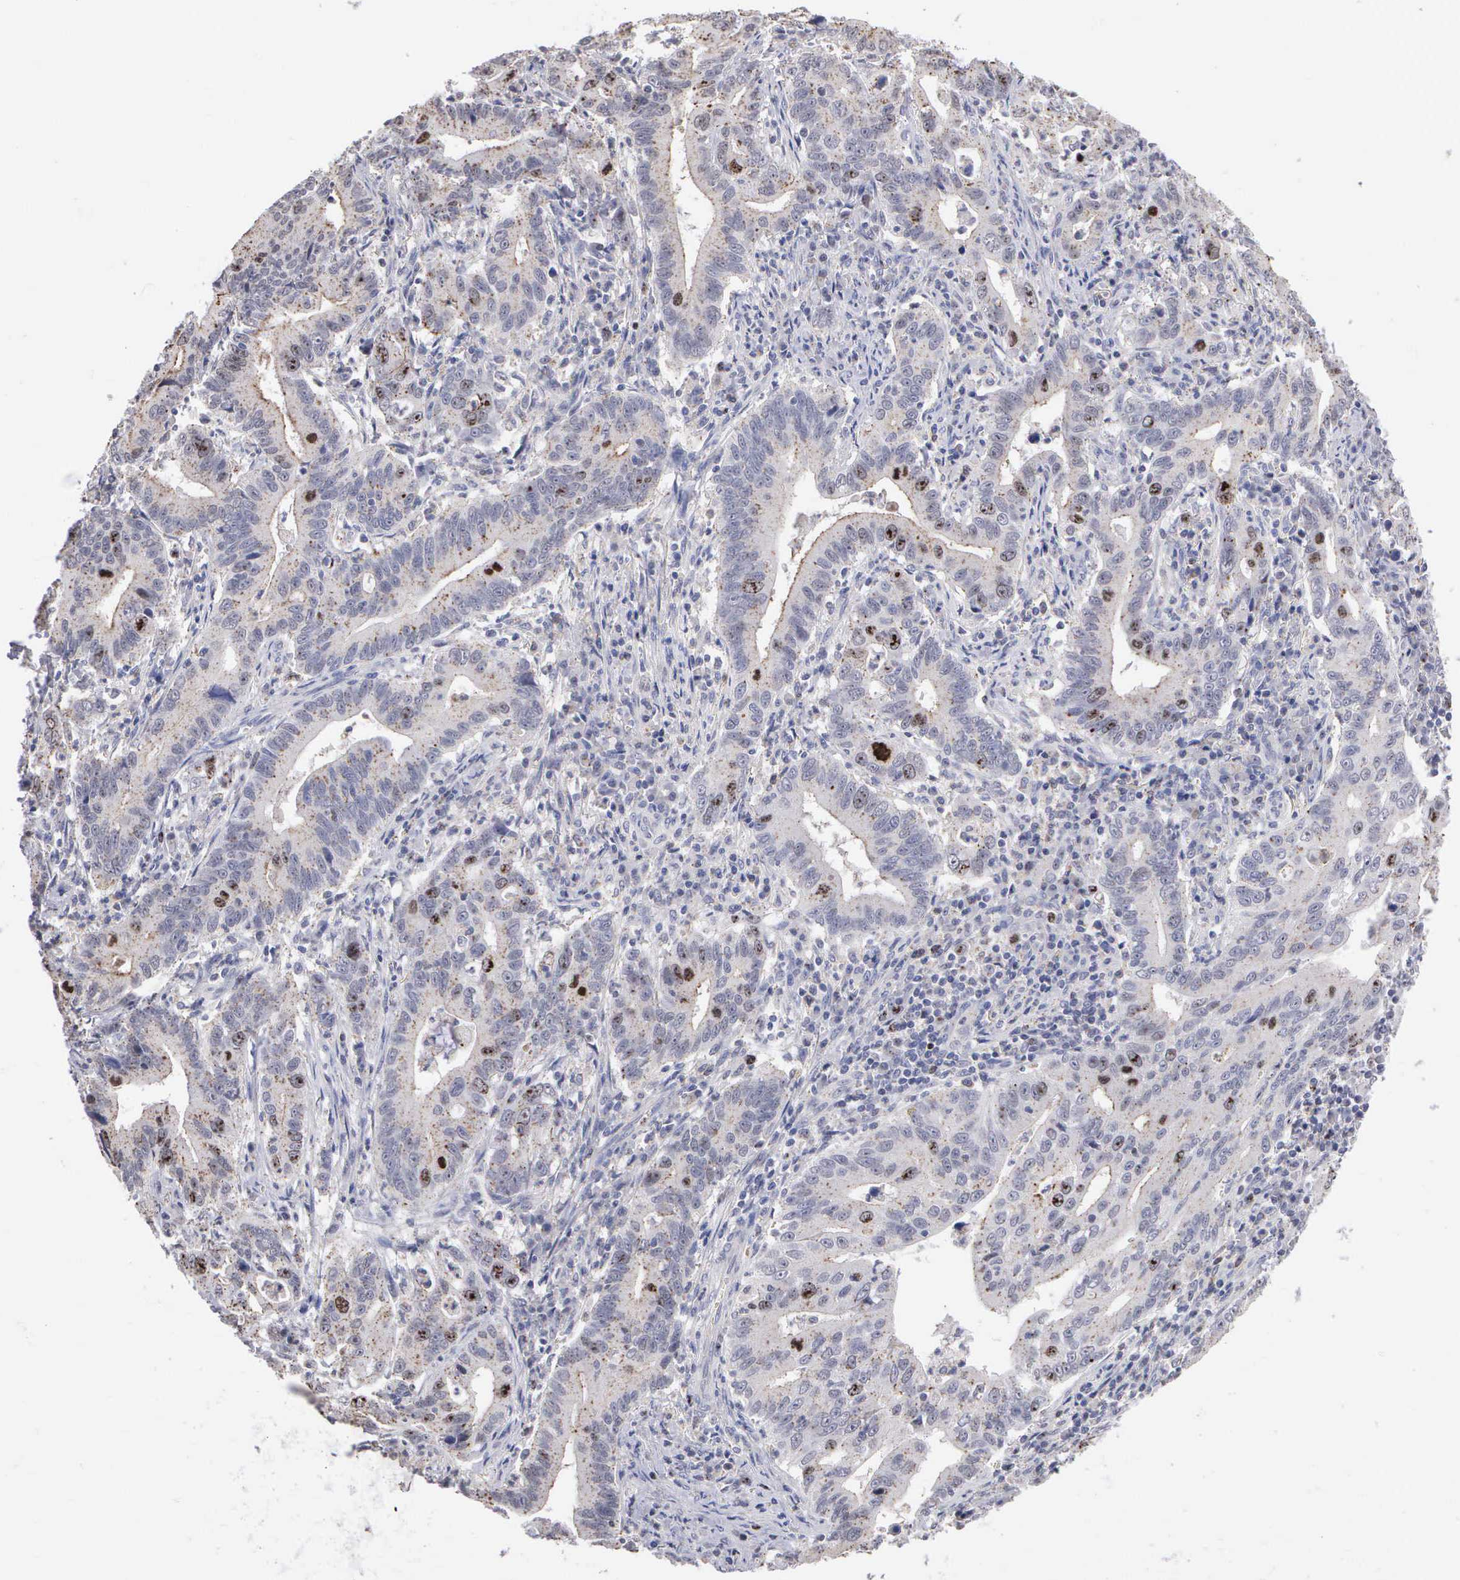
{"staining": {"intensity": "weak", "quantity": "25%-75%", "location": "cytoplasmic/membranous,nuclear"}, "tissue": "stomach cancer", "cell_type": "Tumor cells", "image_type": "cancer", "snomed": [{"axis": "morphology", "description": "Adenocarcinoma, NOS"}, {"axis": "topography", "description": "Stomach, upper"}], "caption": "Immunohistochemical staining of human stomach cancer (adenocarcinoma) shows low levels of weak cytoplasmic/membranous and nuclear expression in about 25%-75% of tumor cells.", "gene": "KDM6A", "patient": {"sex": "male", "age": 63}}